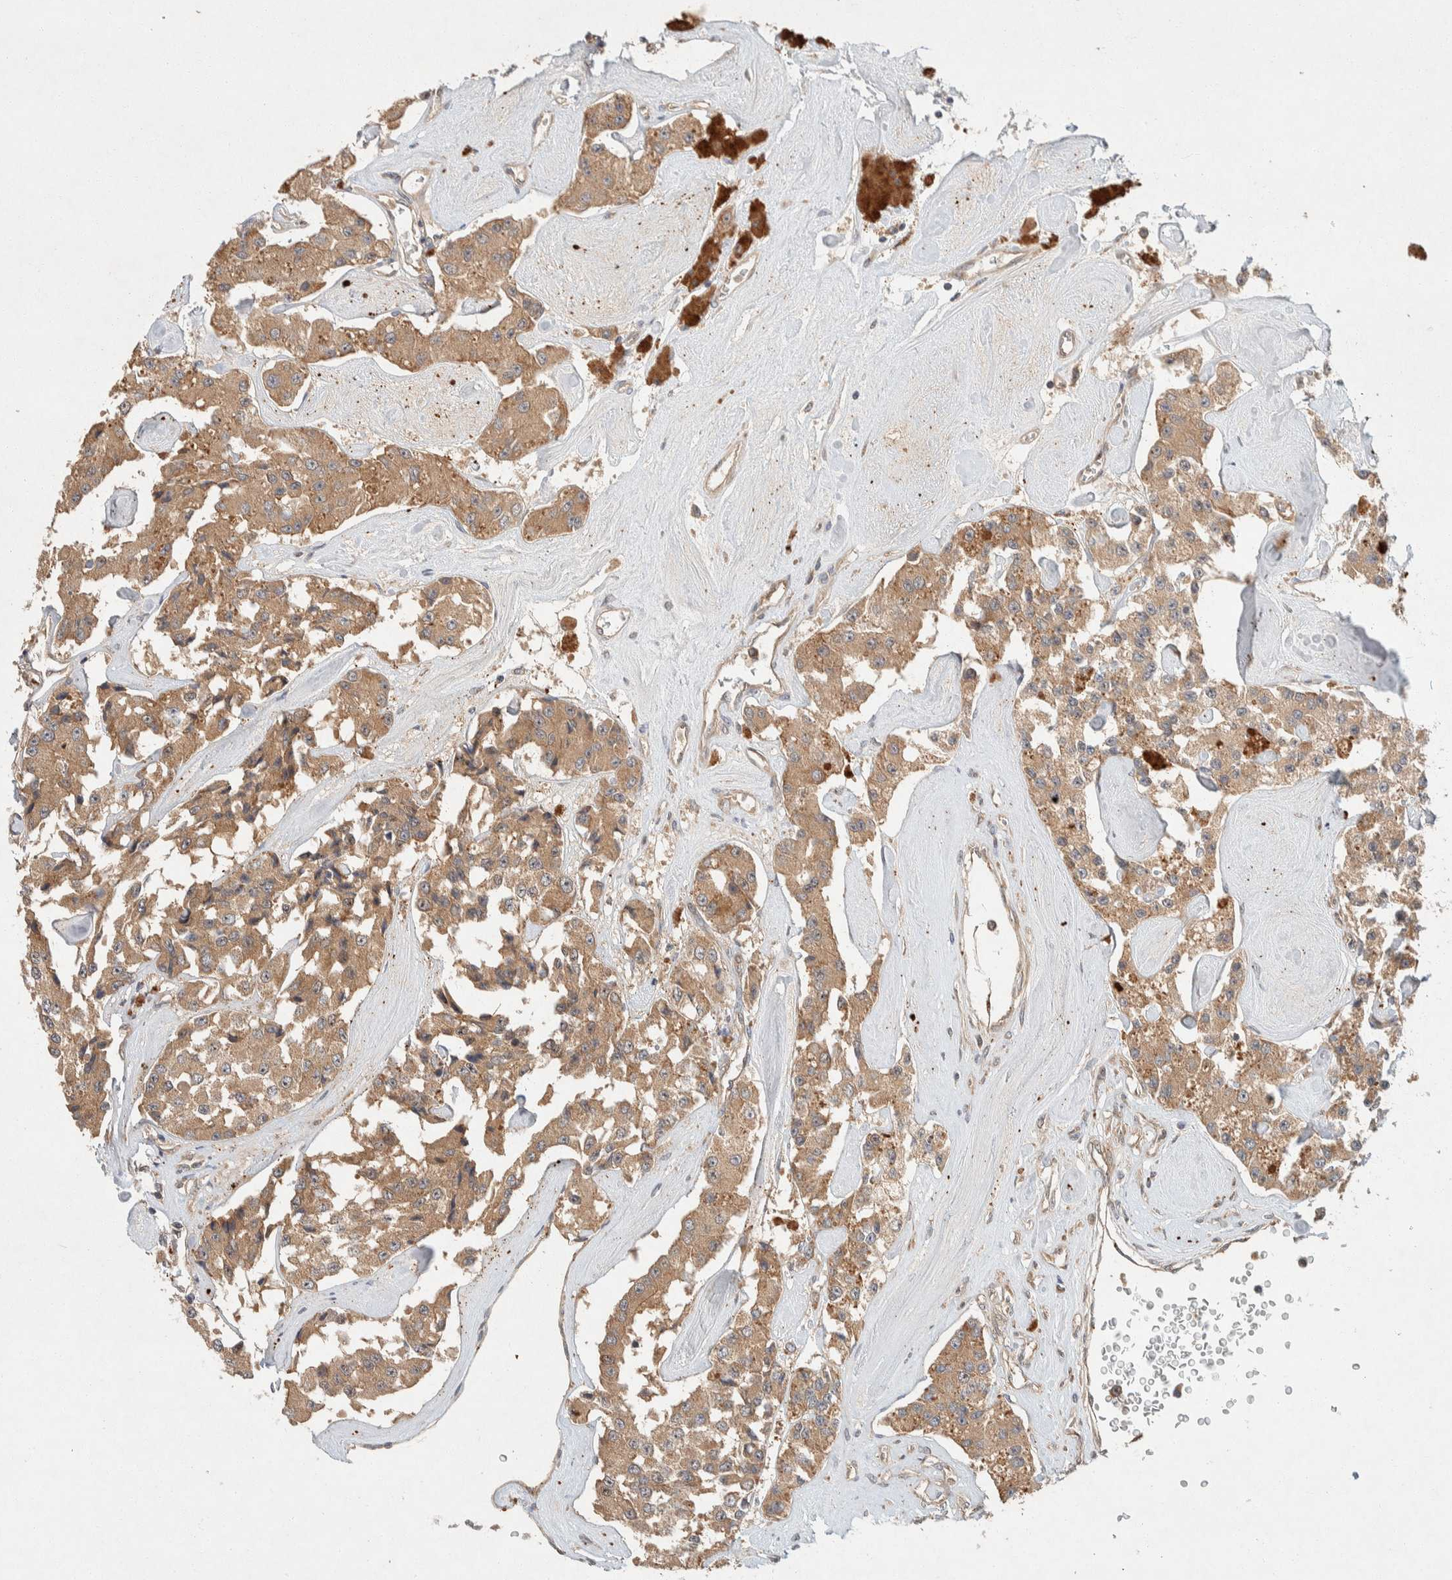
{"staining": {"intensity": "moderate", "quantity": ">75%", "location": "cytoplasmic/membranous"}, "tissue": "carcinoid", "cell_type": "Tumor cells", "image_type": "cancer", "snomed": [{"axis": "morphology", "description": "Carcinoid, malignant, NOS"}, {"axis": "topography", "description": "Pancreas"}], "caption": "IHC micrograph of neoplastic tissue: carcinoid (malignant) stained using immunohistochemistry demonstrates medium levels of moderate protein expression localized specifically in the cytoplasmic/membranous of tumor cells, appearing as a cytoplasmic/membranous brown color.", "gene": "PXK", "patient": {"sex": "male", "age": 41}}